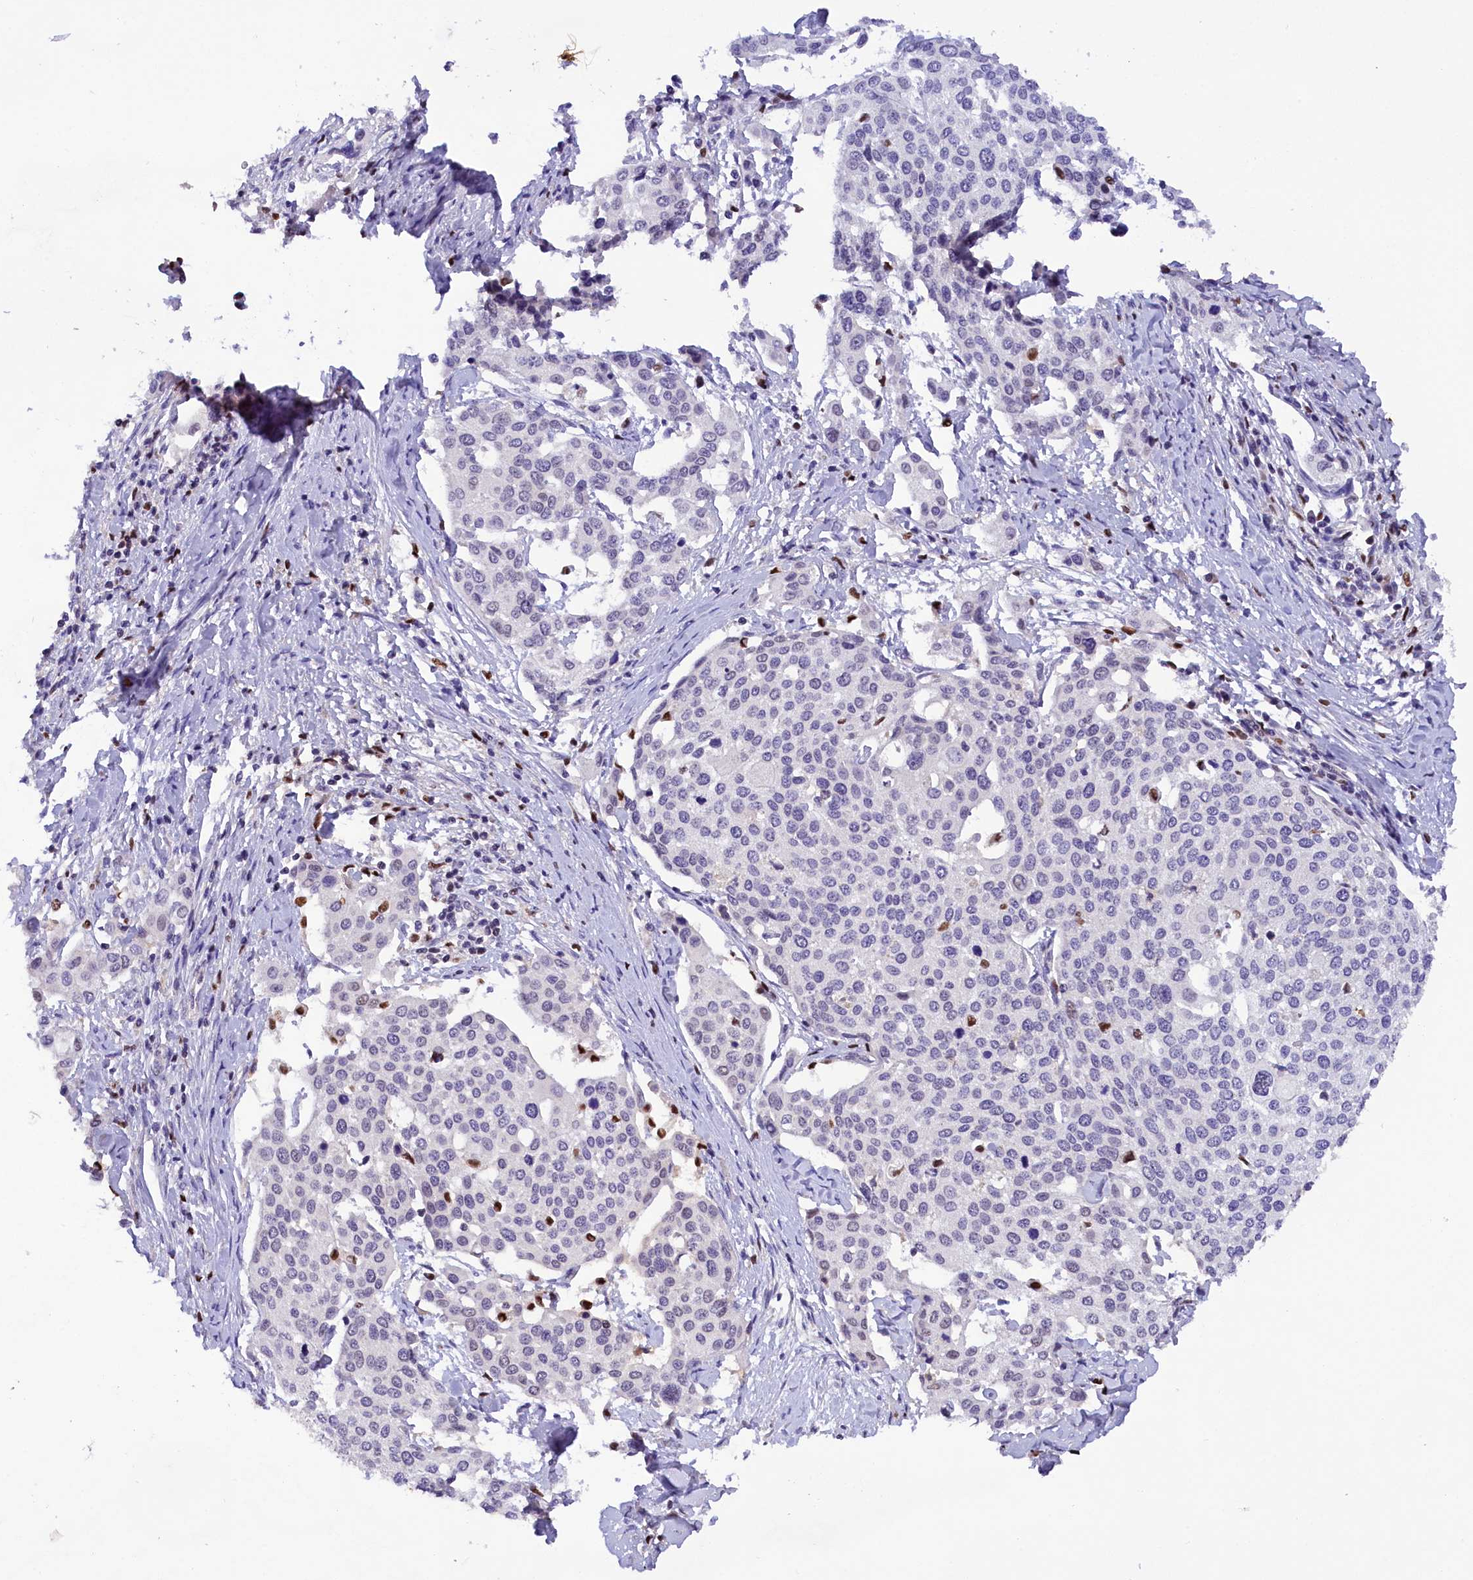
{"staining": {"intensity": "negative", "quantity": "none", "location": "none"}, "tissue": "cervical cancer", "cell_type": "Tumor cells", "image_type": "cancer", "snomed": [{"axis": "morphology", "description": "Squamous cell carcinoma, NOS"}, {"axis": "topography", "description": "Cervix"}], "caption": "An image of cervical squamous cell carcinoma stained for a protein reveals no brown staining in tumor cells. The staining is performed using DAB brown chromogen with nuclei counter-stained in using hematoxylin.", "gene": "BTBD9", "patient": {"sex": "female", "age": 44}}